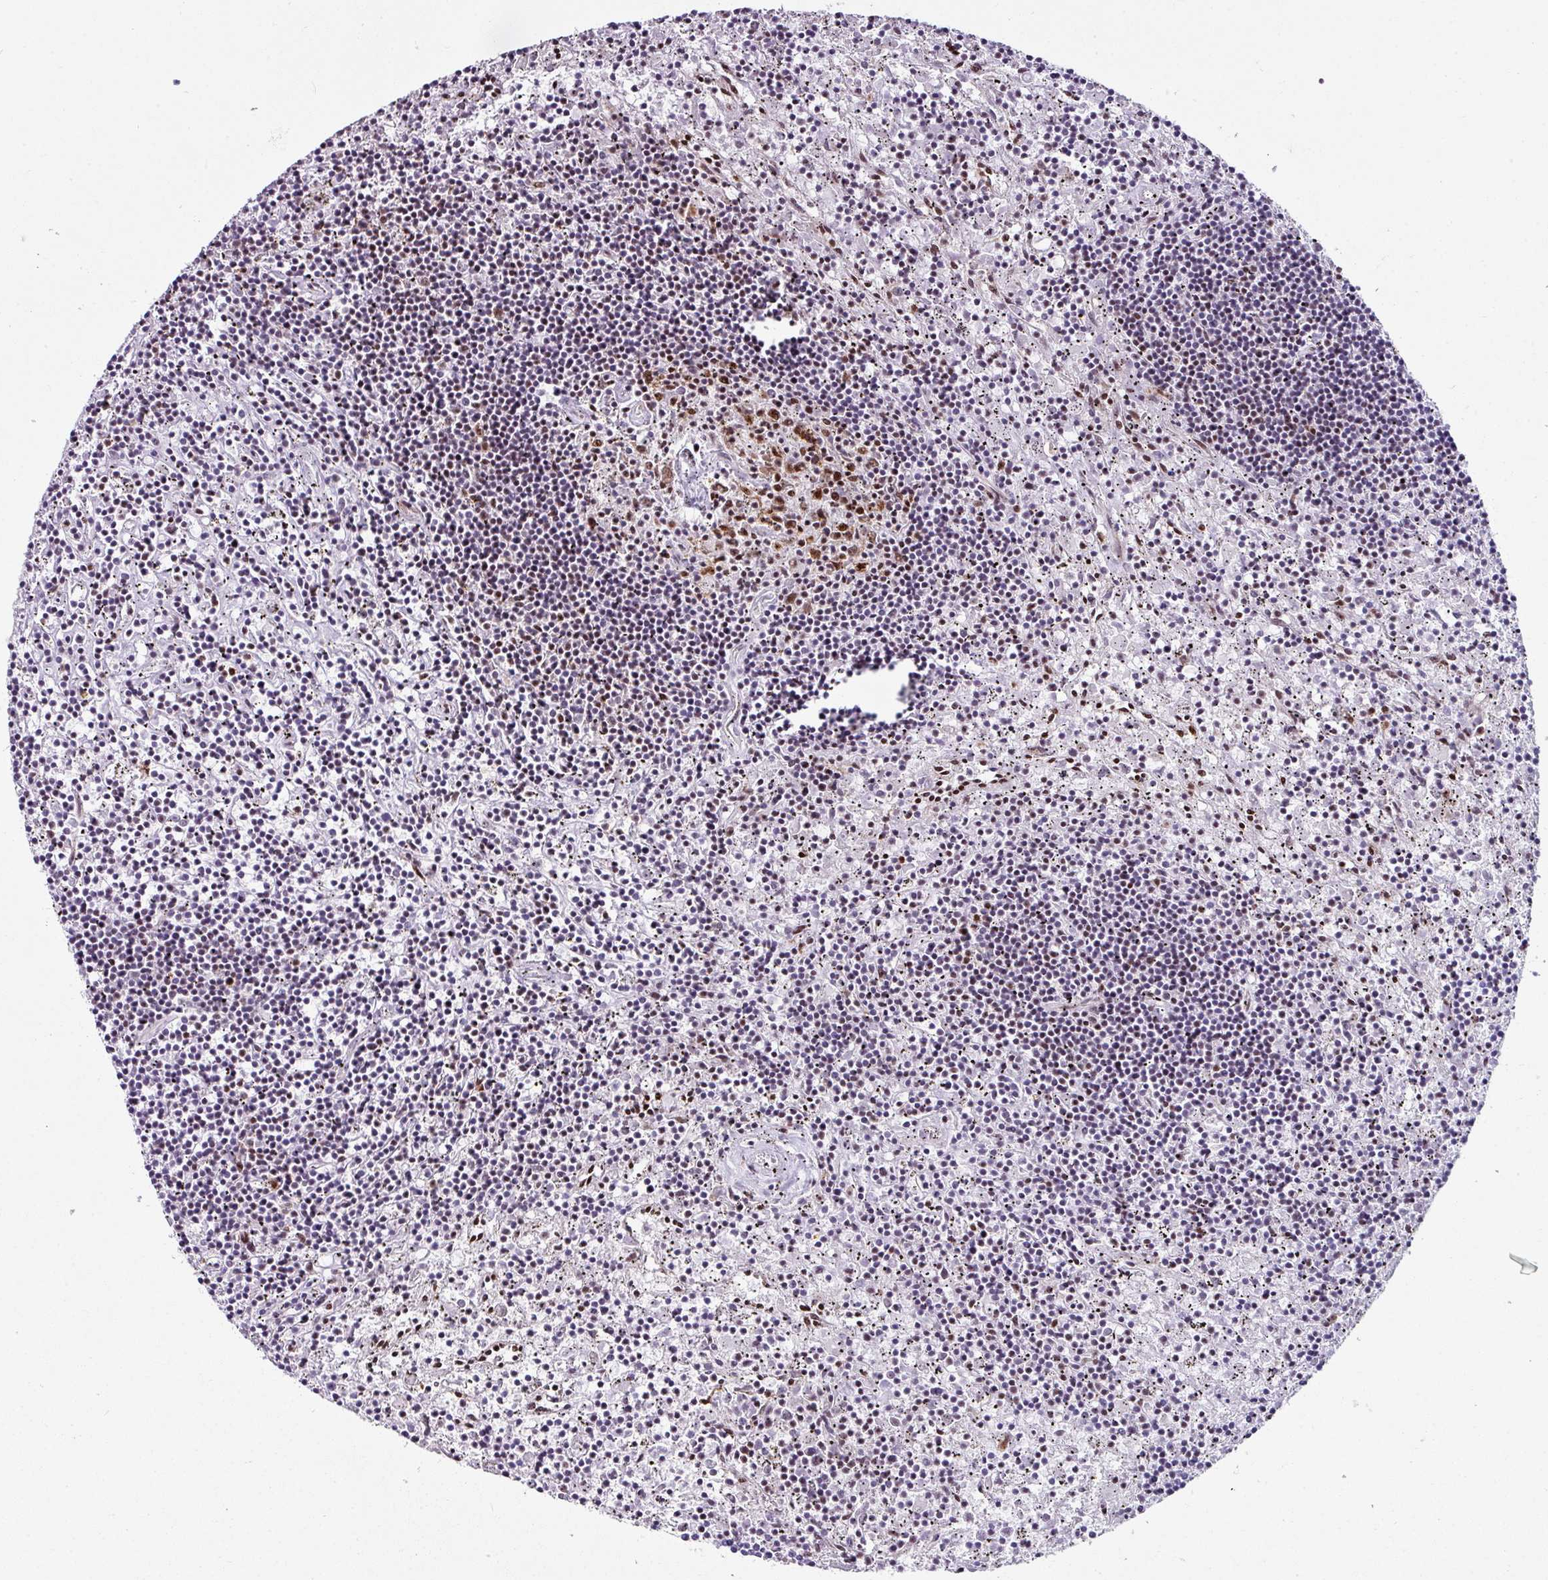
{"staining": {"intensity": "moderate", "quantity": "<25%", "location": "nuclear"}, "tissue": "lymphoma", "cell_type": "Tumor cells", "image_type": "cancer", "snomed": [{"axis": "morphology", "description": "Malignant lymphoma, non-Hodgkin's type, Low grade"}, {"axis": "topography", "description": "Spleen"}], "caption": "Immunohistochemistry (IHC) photomicrograph of human malignant lymphoma, non-Hodgkin's type (low-grade) stained for a protein (brown), which demonstrates low levels of moderate nuclear expression in about <25% of tumor cells.", "gene": "TRA2A", "patient": {"sex": "male", "age": 76}}